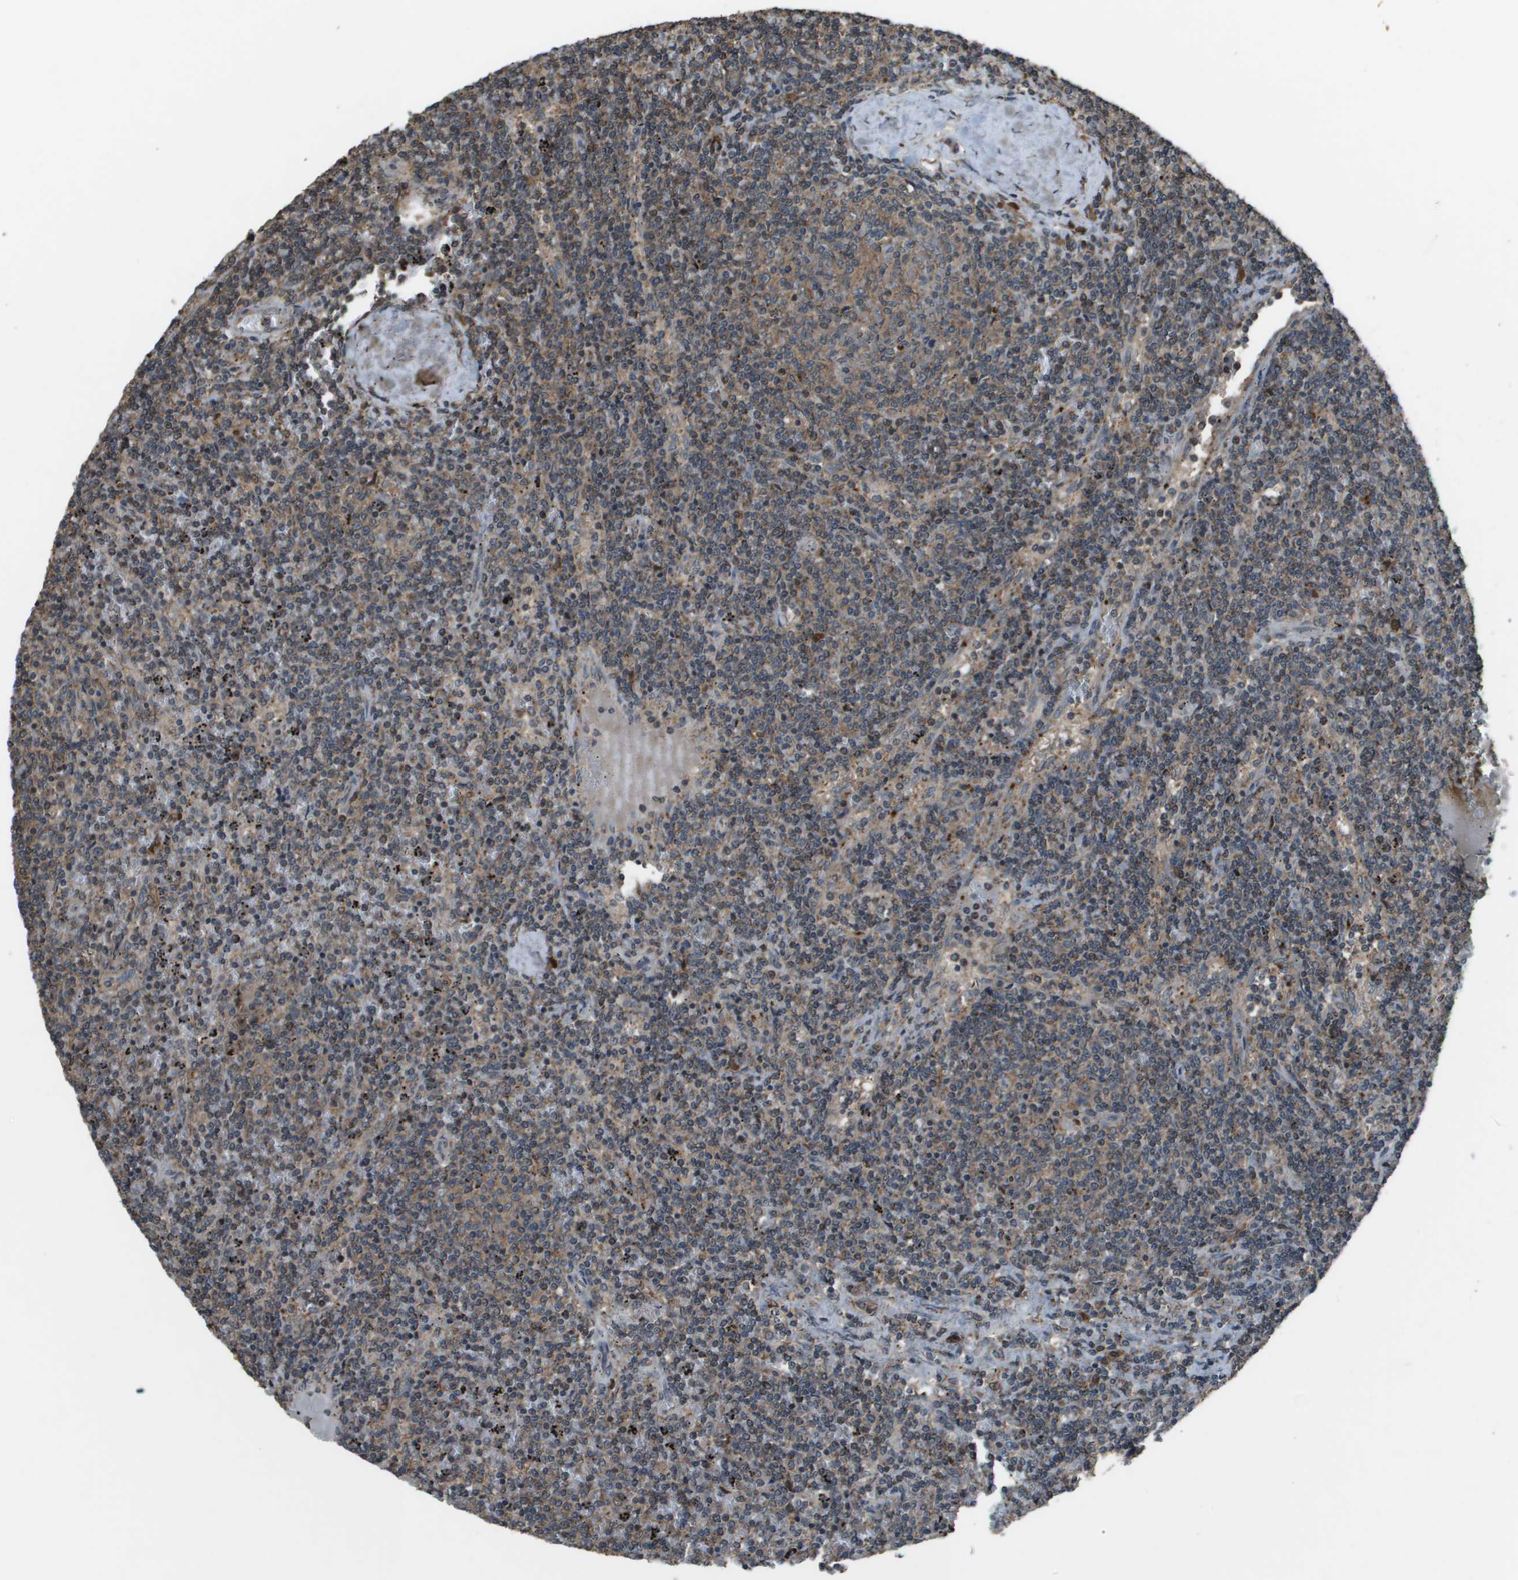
{"staining": {"intensity": "weak", "quantity": "25%-75%", "location": "cytoplasmic/membranous"}, "tissue": "lymphoma", "cell_type": "Tumor cells", "image_type": "cancer", "snomed": [{"axis": "morphology", "description": "Malignant lymphoma, non-Hodgkin's type, Low grade"}, {"axis": "topography", "description": "Spleen"}], "caption": "DAB immunohistochemical staining of human malignant lymphoma, non-Hodgkin's type (low-grade) demonstrates weak cytoplasmic/membranous protein expression in about 25%-75% of tumor cells.", "gene": "GOSR2", "patient": {"sex": "female", "age": 50}}